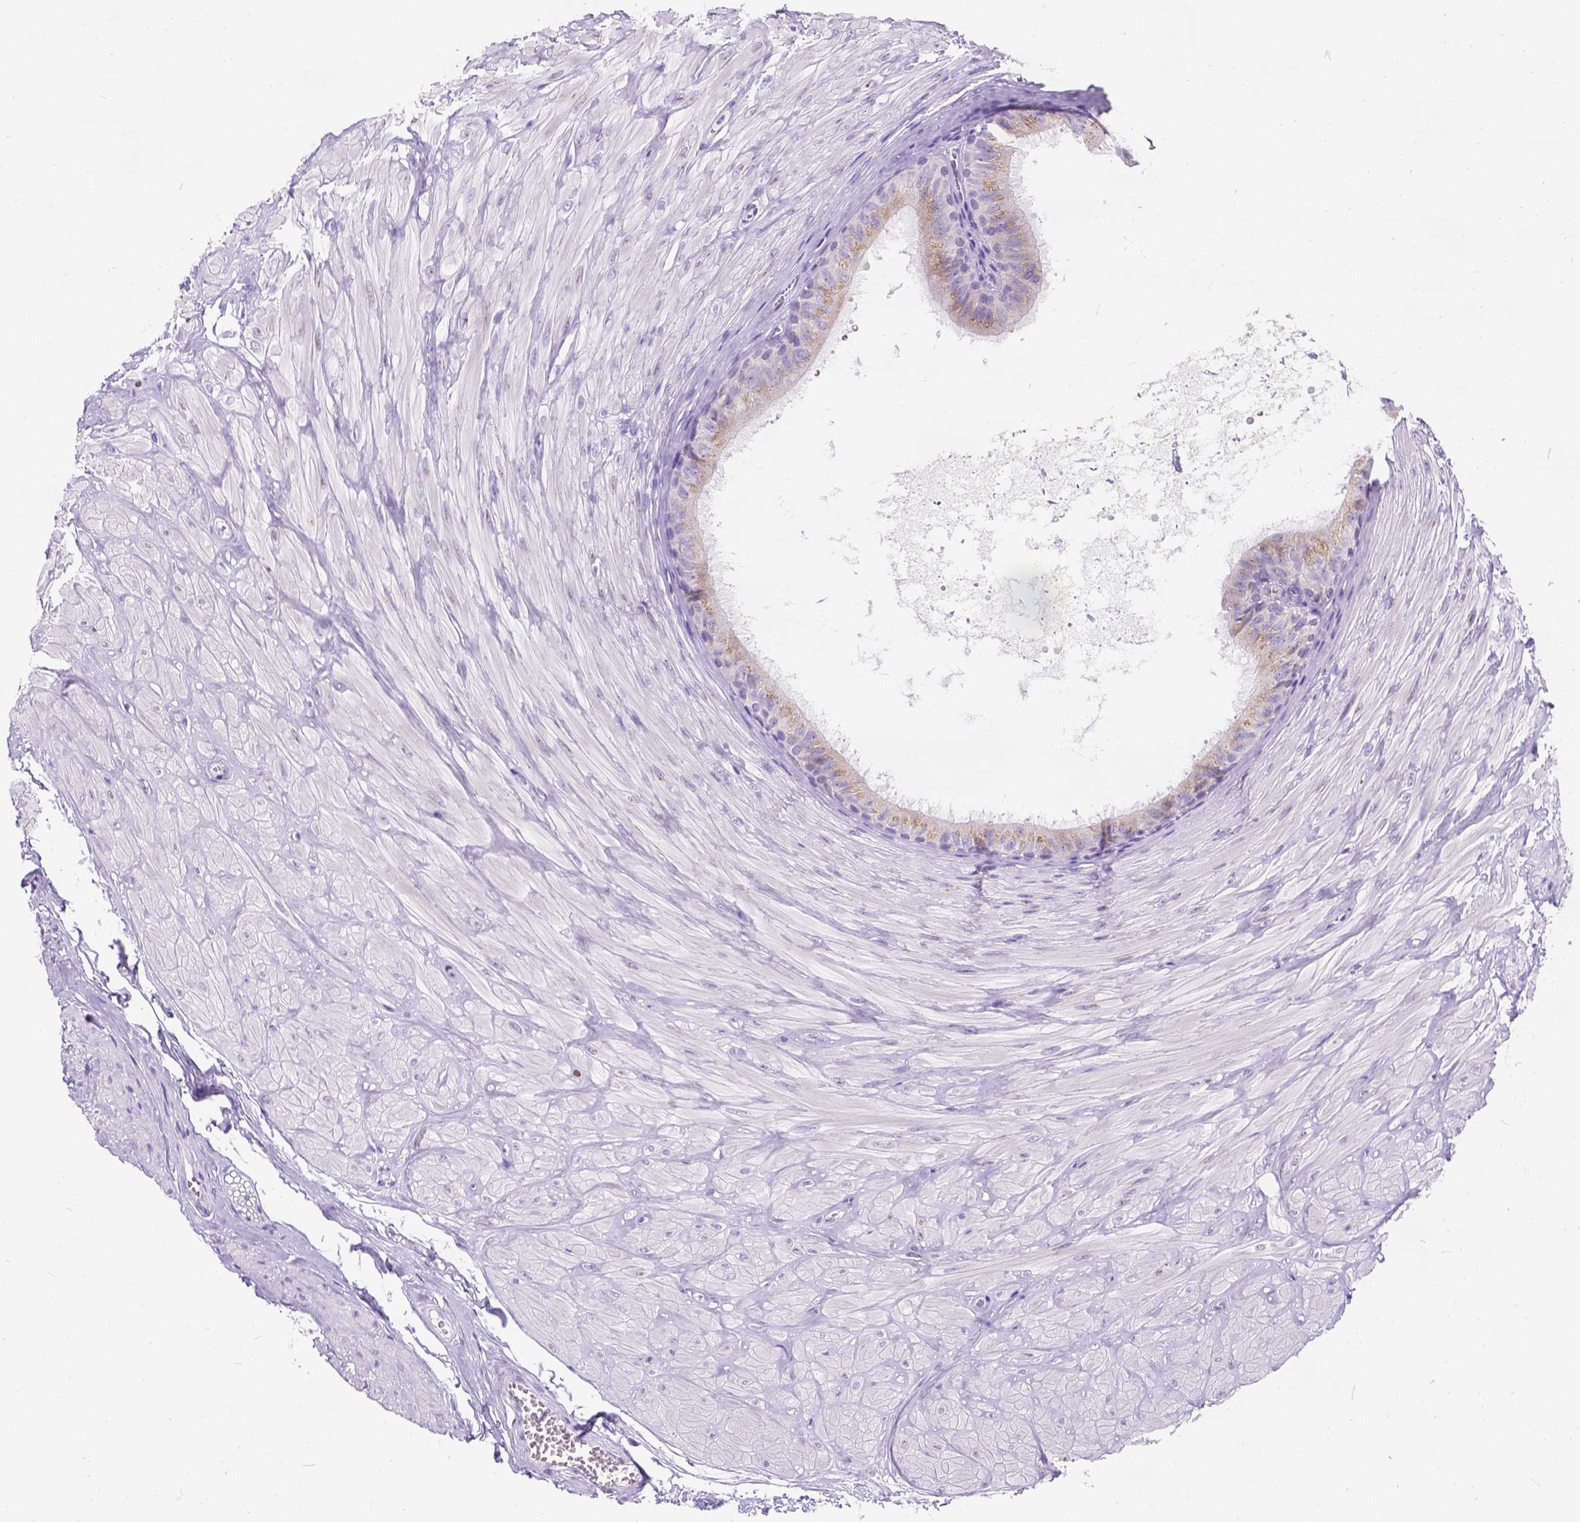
{"staining": {"intensity": "moderate", "quantity": ">75%", "location": "cytoplasmic/membranous"}, "tissue": "epididymis", "cell_type": "Glandular cells", "image_type": "normal", "snomed": [{"axis": "morphology", "description": "Normal tissue, NOS"}, {"axis": "topography", "description": "Epididymis"}], "caption": "High-magnification brightfield microscopy of unremarkable epididymis stained with DAB (brown) and counterstained with hematoxylin (blue). glandular cells exhibit moderate cytoplasmic/membranous positivity is seen in approximately>75% of cells.", "gene": "PHF7", "patient": {"sex": "male", "age": 37}}